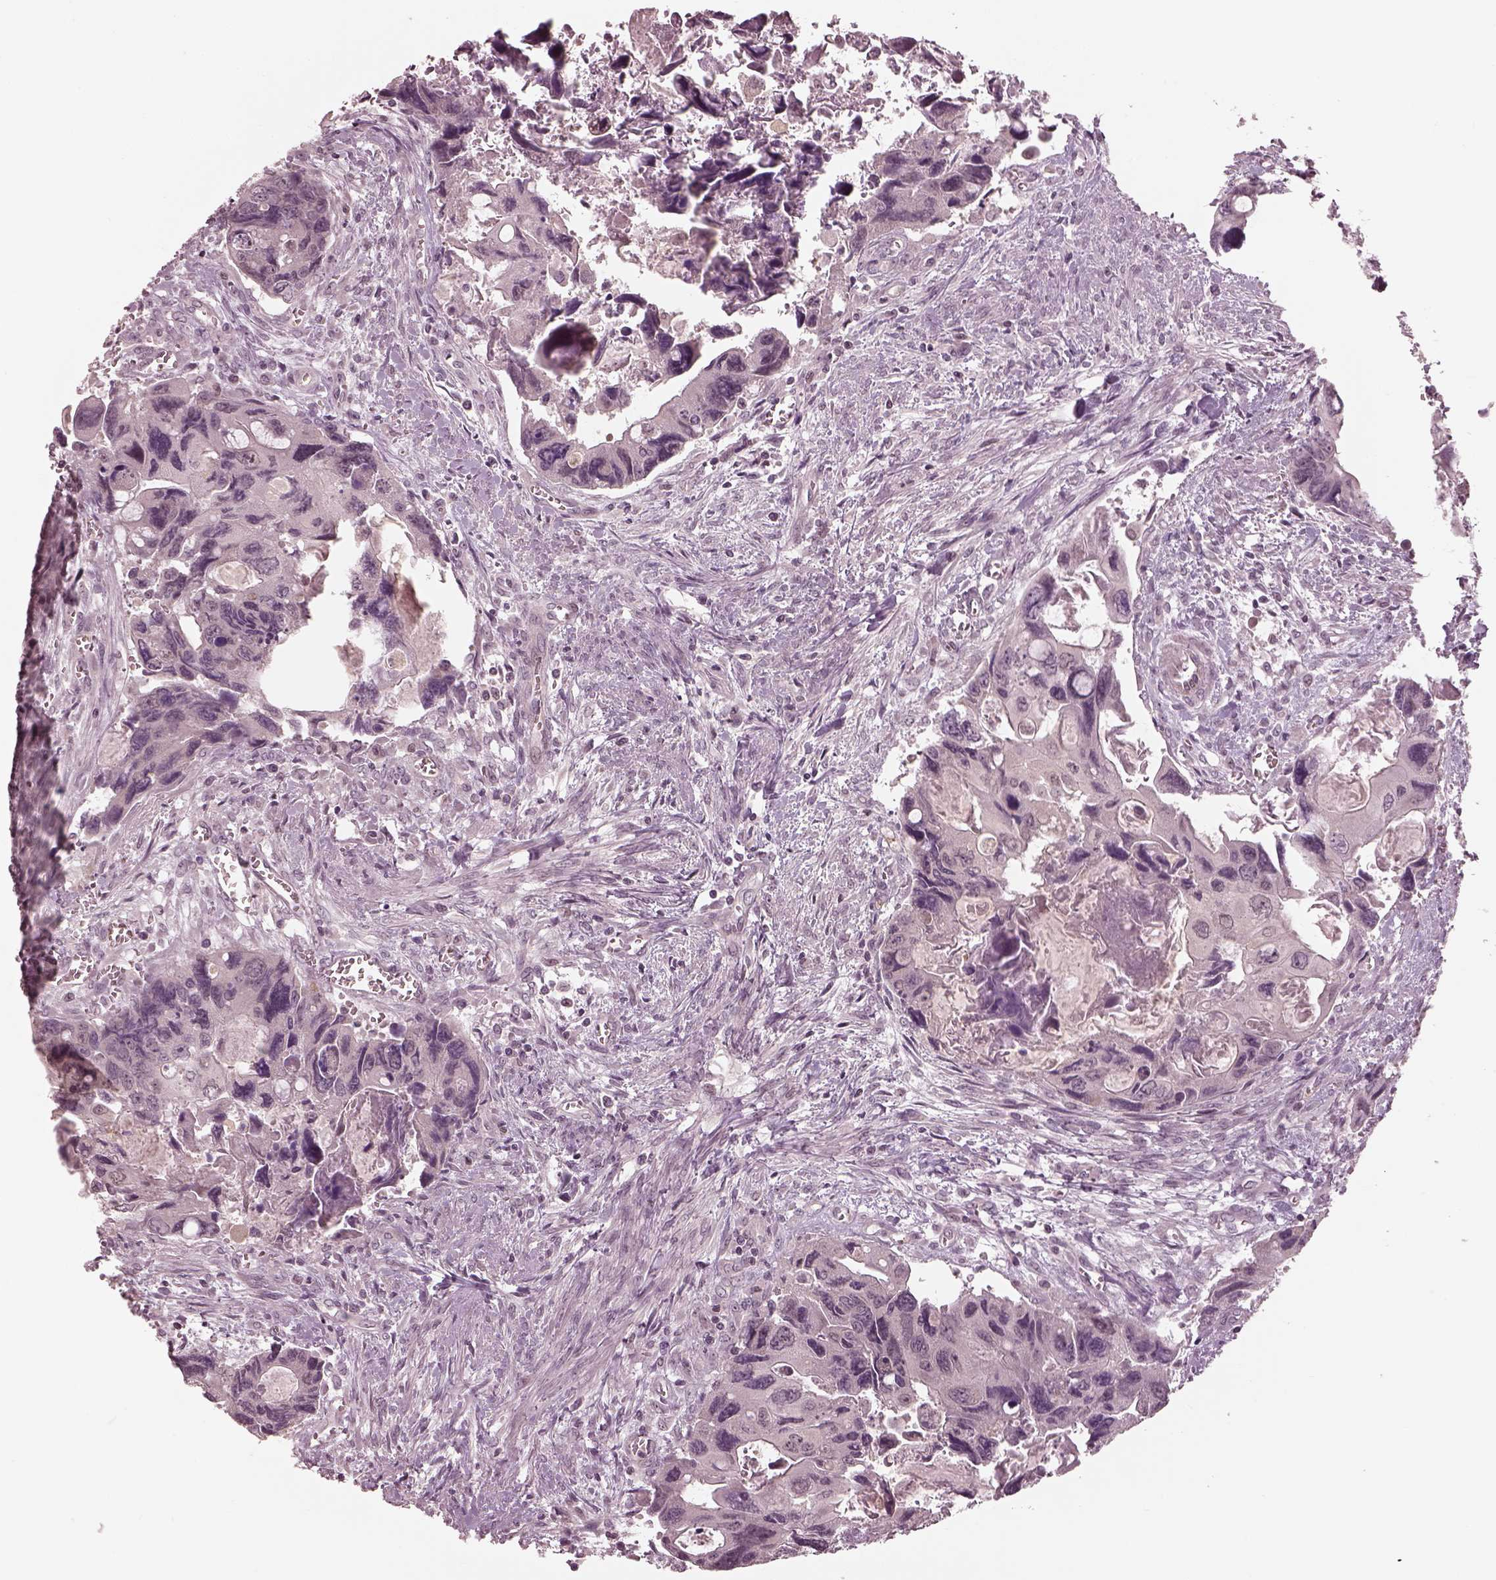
{"staining": {"intensity": "negative", "quantity": "none", "location": "none"}, "tissue": "colorectal cancer", "cell_type": "Tumor cells", "image_type": "cancer", "snomed": [{"axis": "morphology", "description": "Adenocarcinoma, NOS"}, {"axis": "topography", "description": "Rectum"}], "caption": "Immunohistochemistry (IHC) of human adenocarcinoma (colorectal) shows no expression in tumor cells. The staining was performed using DAB to visualize the protein expression in brown, while the nuclei were stained in blue with hematoxylin (Magnification: 20x).", "gene": "IQCG", "patient": {"sex": "male", "age": 62}}